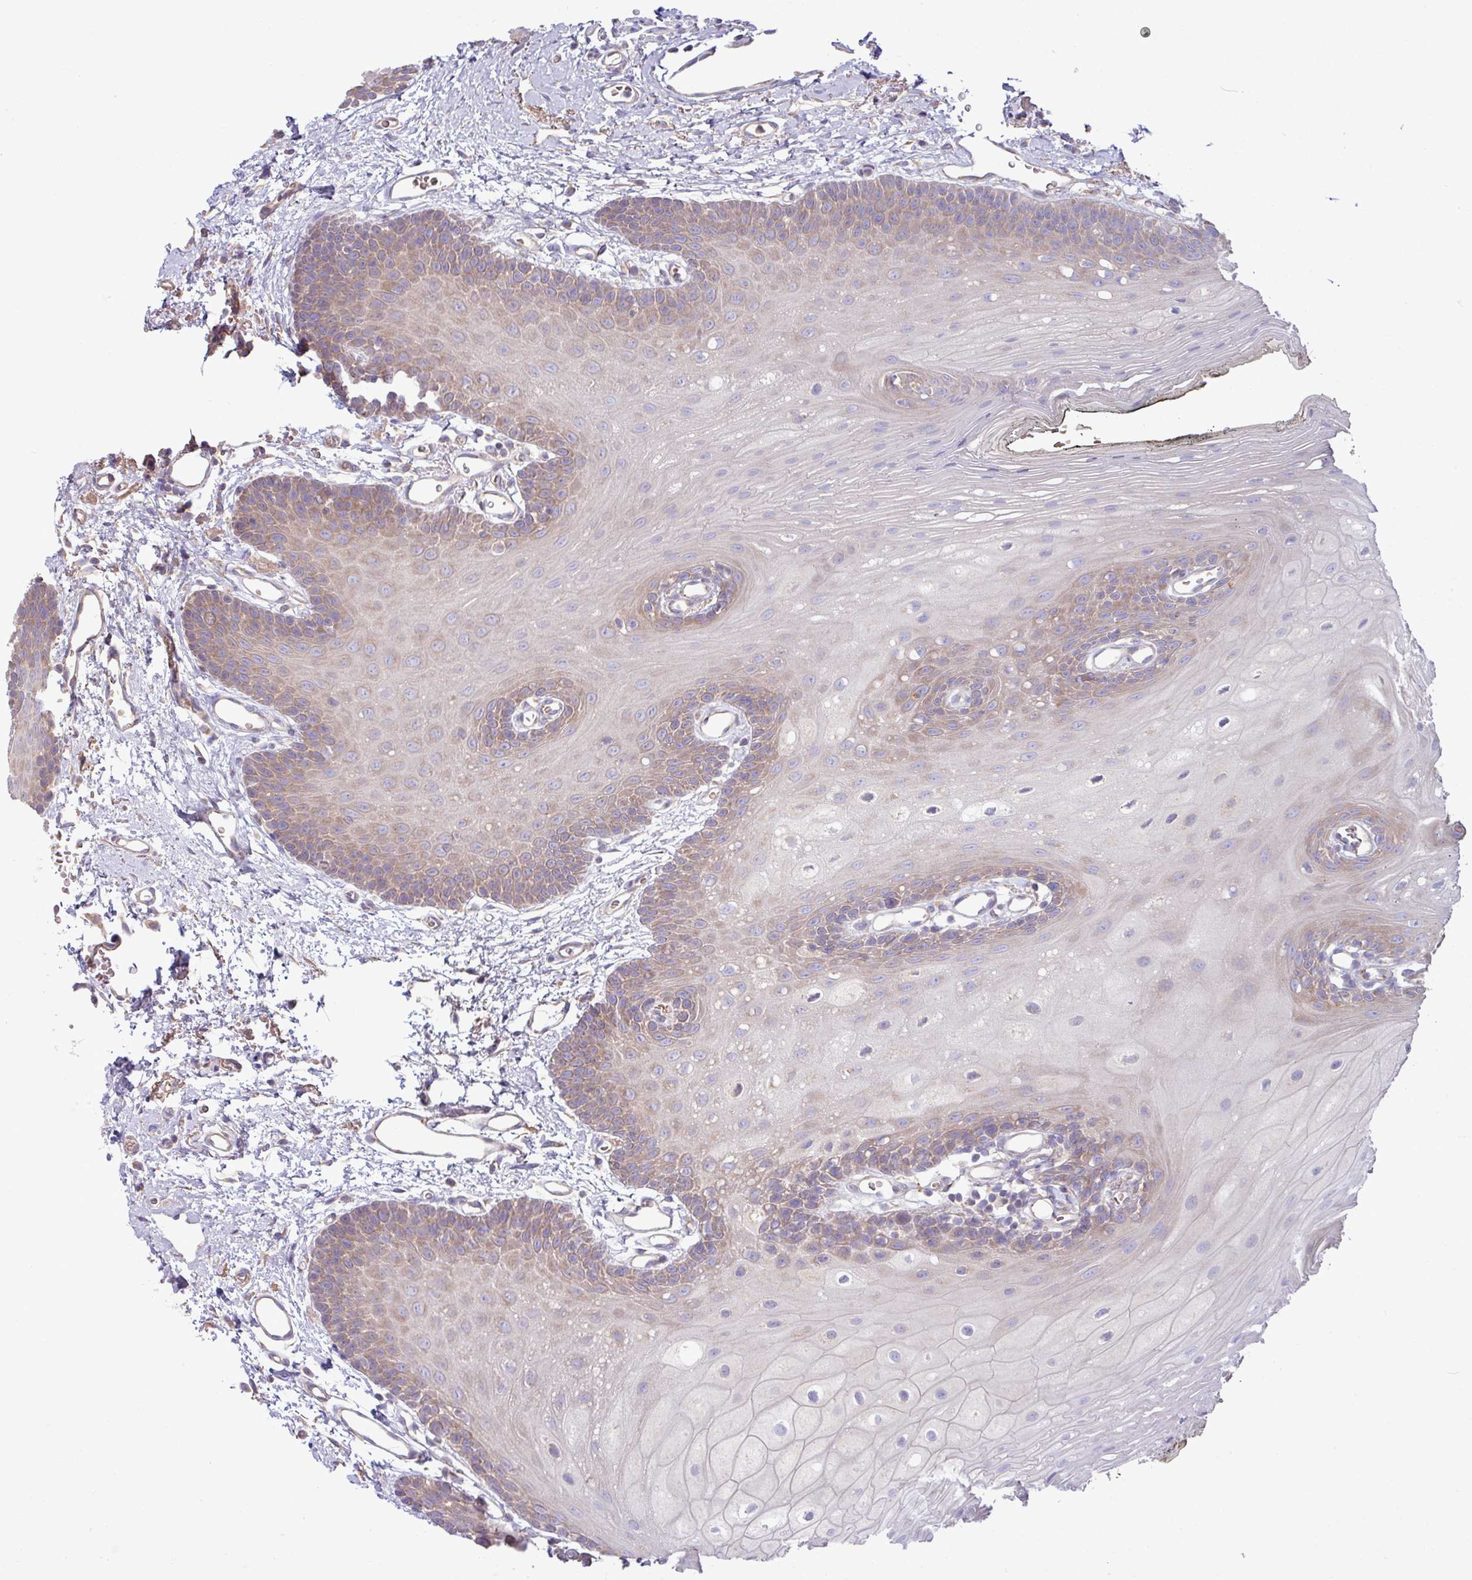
{"staining": {"intensity": "weak", "quantity": "25%-75%", "location": "cytoplasmic/membranous"}, "tissue": "oral mucosa", "cell_type": "Squamous epithelial cells", "image_type": "normal", "snomed": [{"axis": "morphology", "description": "Normal tissue, NOS"}, {"axis": "morphology", "description": "Squamous cell carcinoma, NOS"}, {"axis": "topography", "description": "Oral tissue"}, {"axis": "topography", "description": "Head-Neck"}], "caption": "Immunohistochemical staining of unremarkable human oral mucosa exhibits weak cytoplasmic/membranous protein positivity in approximately 25%-75% of squamous epithelial cells. (DAB IHC with brightfield microscopy, high magnification).", "gene": "PPM1J", "patient": {"sex": "female", "age": 81}}